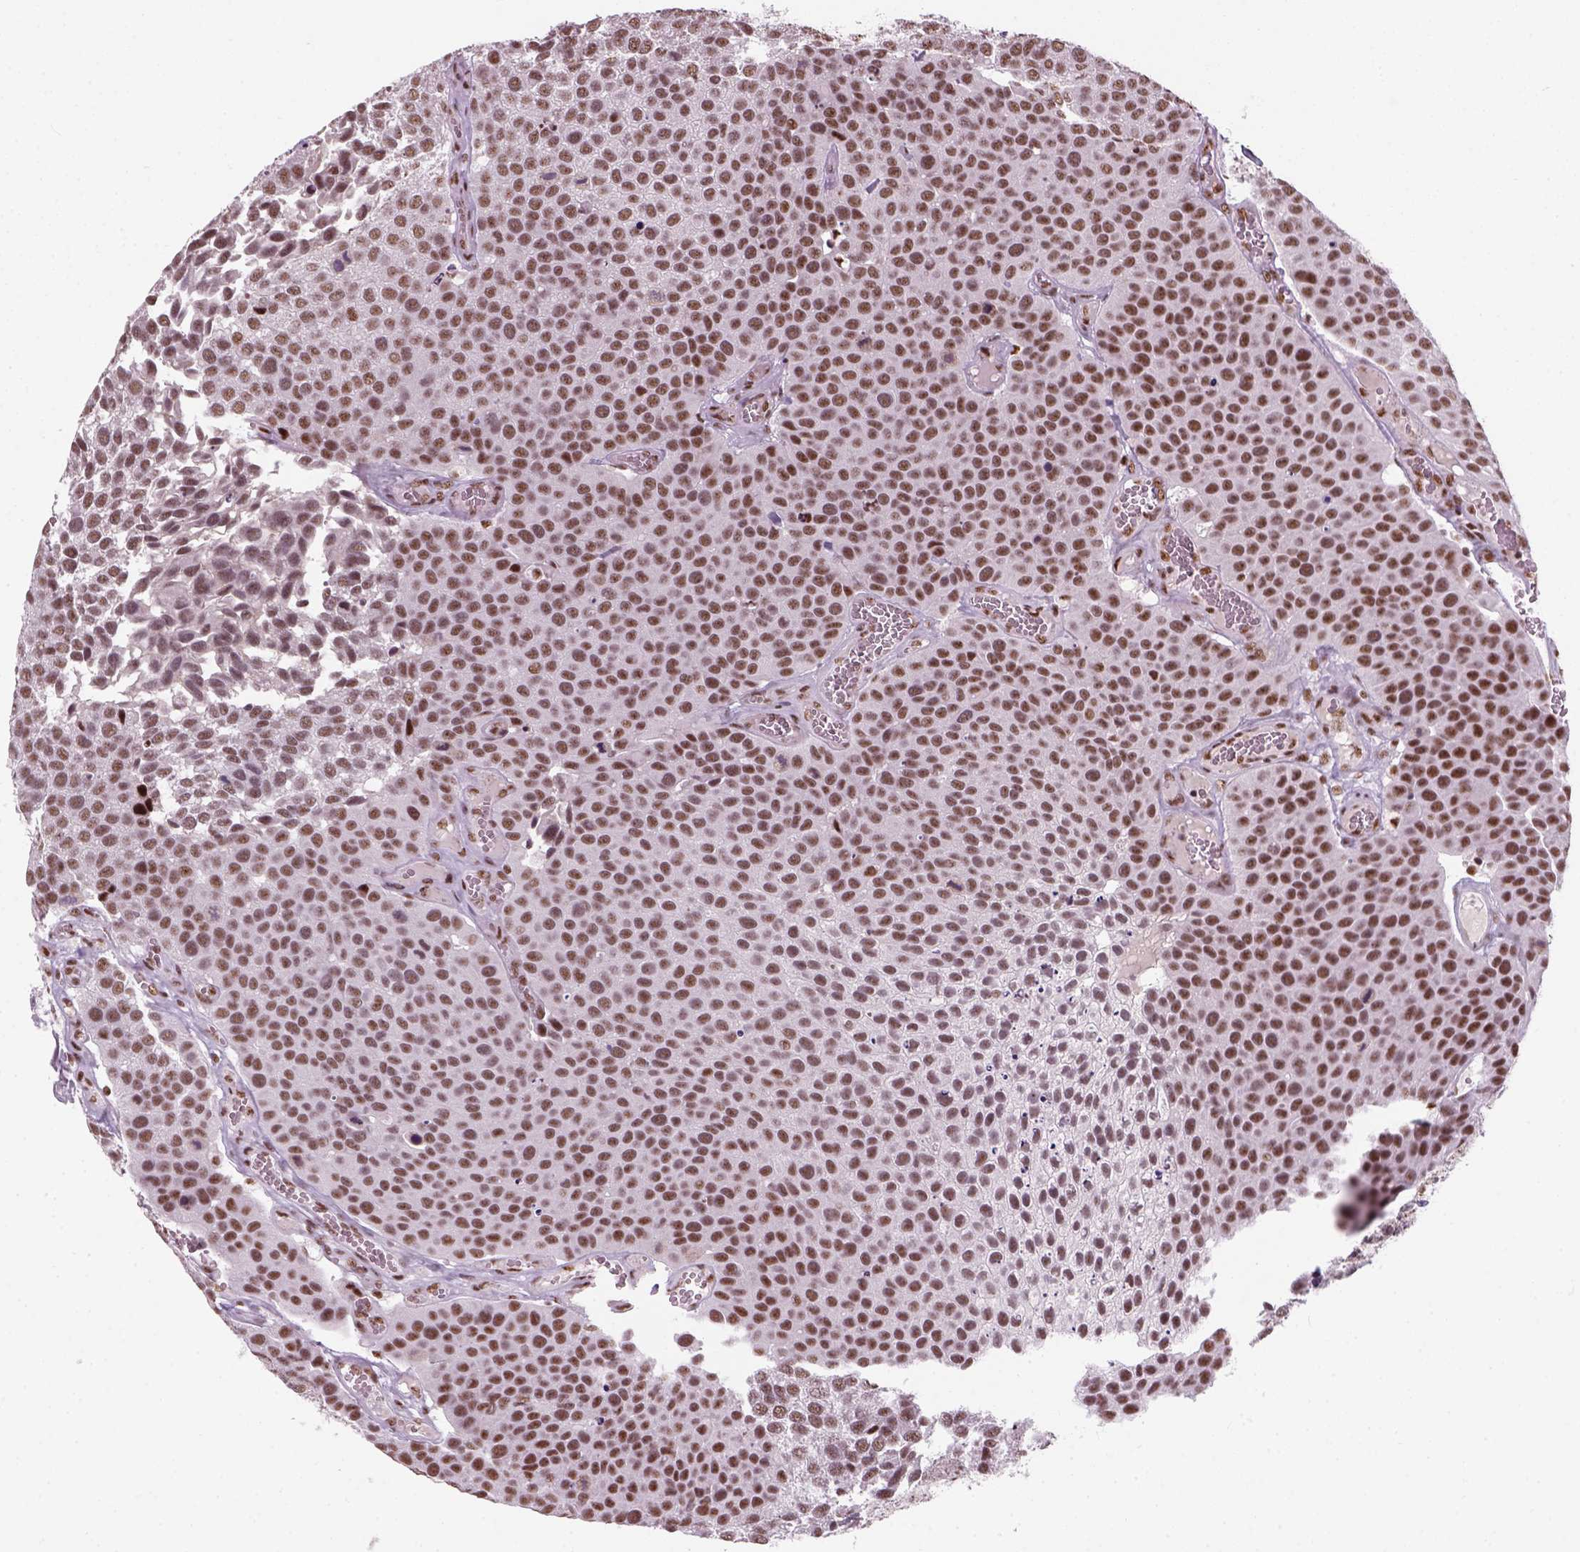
{"staining": {"intensity": "moderate", "quantity": ">75%", "location": "nuclear"}, "tissue": "urothelial cancer", "cell_type": "Tumor cells", "image_type": "cancer", "snomed": [{"axis": "morphology", "description": "Urothelial carcinoma, Low grade"}, {"axis": "topography", "description": "Urinary bladder"}], "caption": "DAB (3,3'-diaminobenzidine) immunohistochemical staining of urothelial cancer reveals moderate nuclear protein staining in approximately >75% of tumor cells.", "gene": "GTF2F1", "patient": {"sex": "female", "age": 69}}